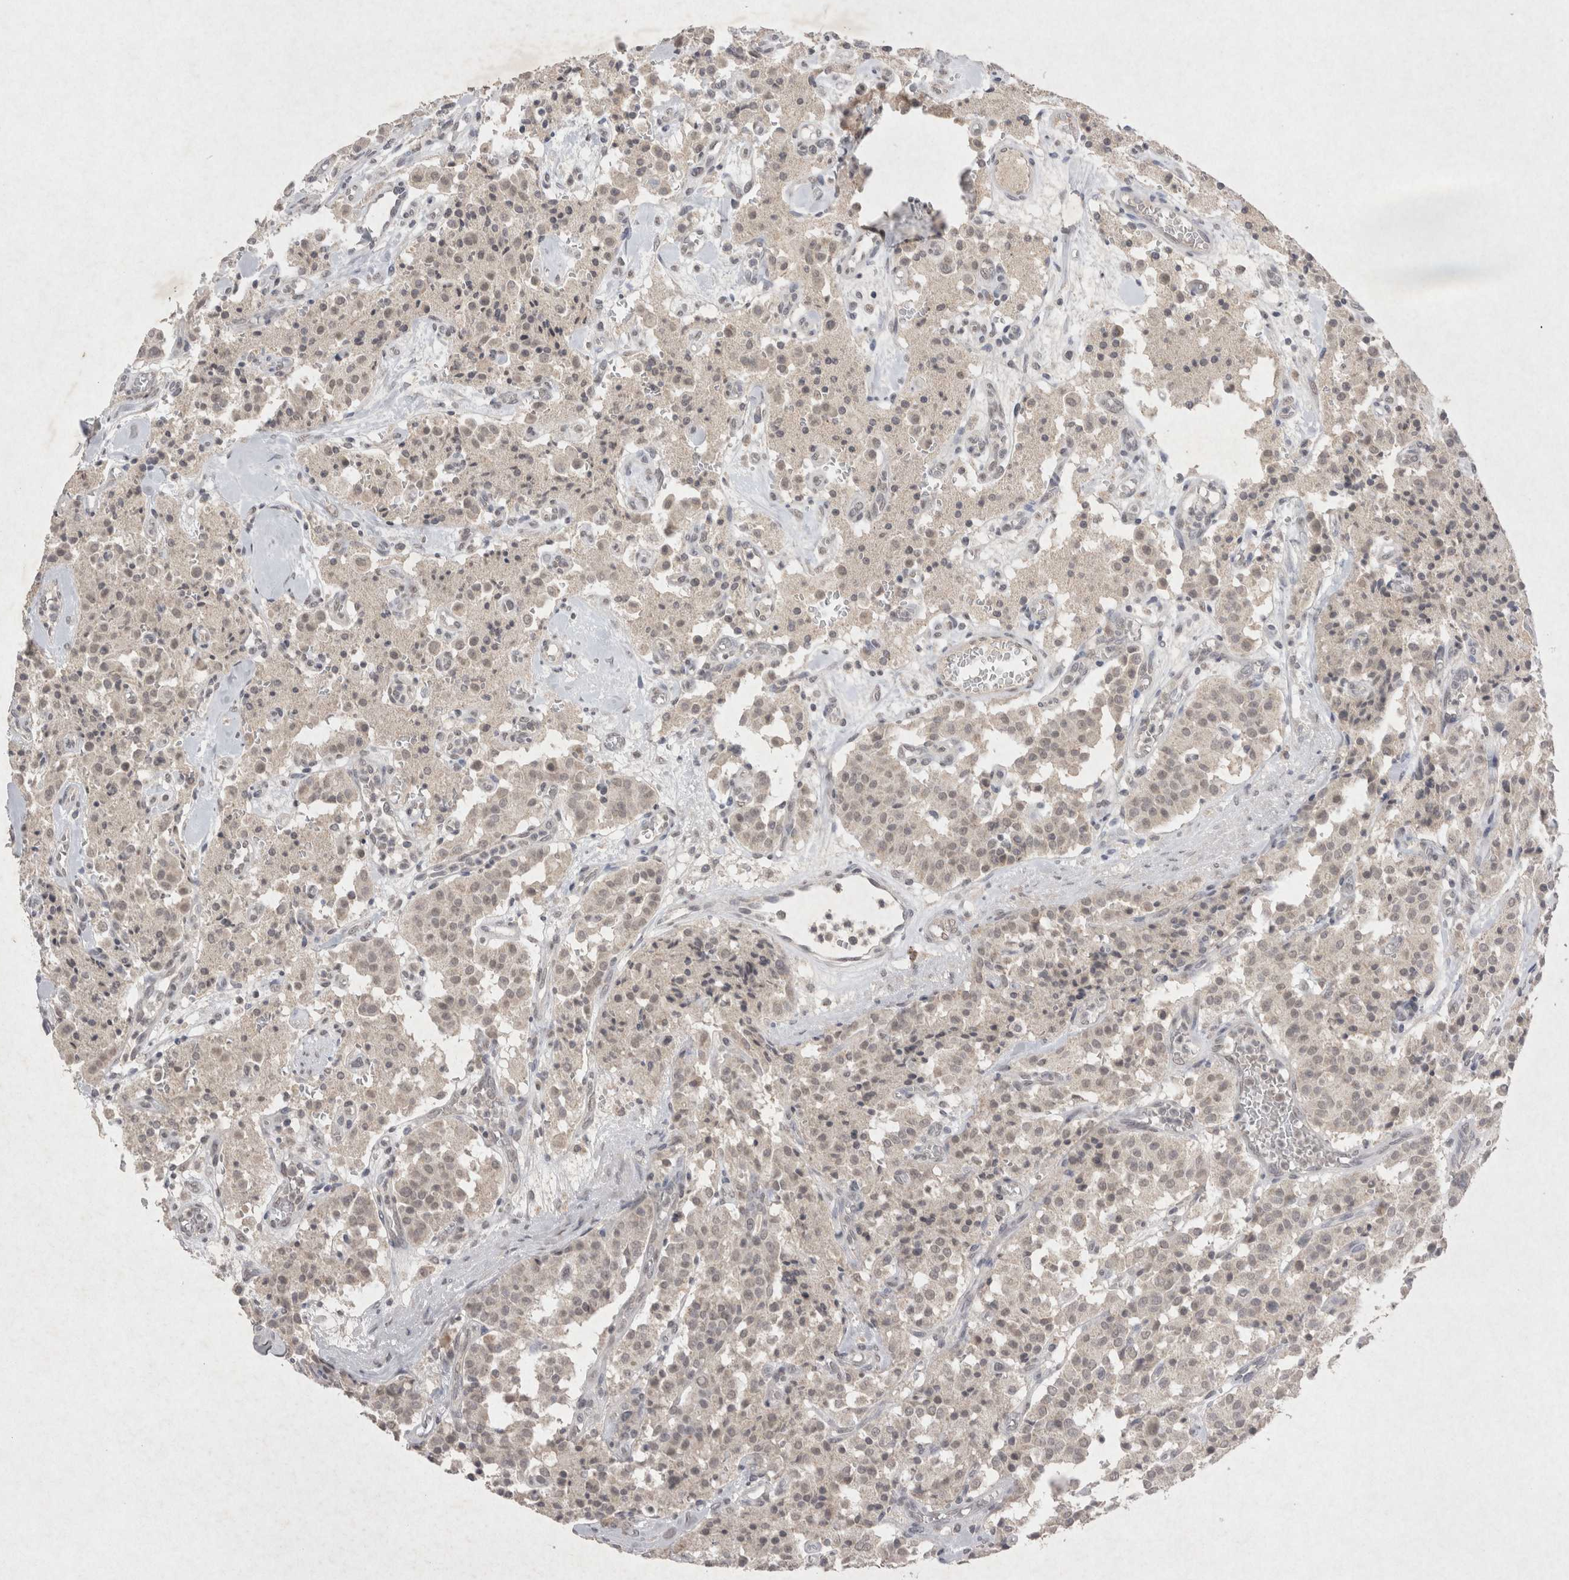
{"staining": {"intensity": "weak", "quantity": ">75%", "location": "cytoplasmic/membranous,nuclear"}, "tissue": "carcinoid", "cell_type": "Tumor cells", "image_type": "cancer", "snomed": [{"axis": "morphology", "description": "Carcinoid, malignant, NOS"}, {"axis": "topography", "description": "Lung"}], "caption": "Weak cytoplasmic/membranous and nuclear positivity for a protein is present in about >75% of tumor cells of carcinoid (malignant) using immunohistochemistry.", "gene": "LYVE1", "patient": {"sex": "male", "age": 30}}